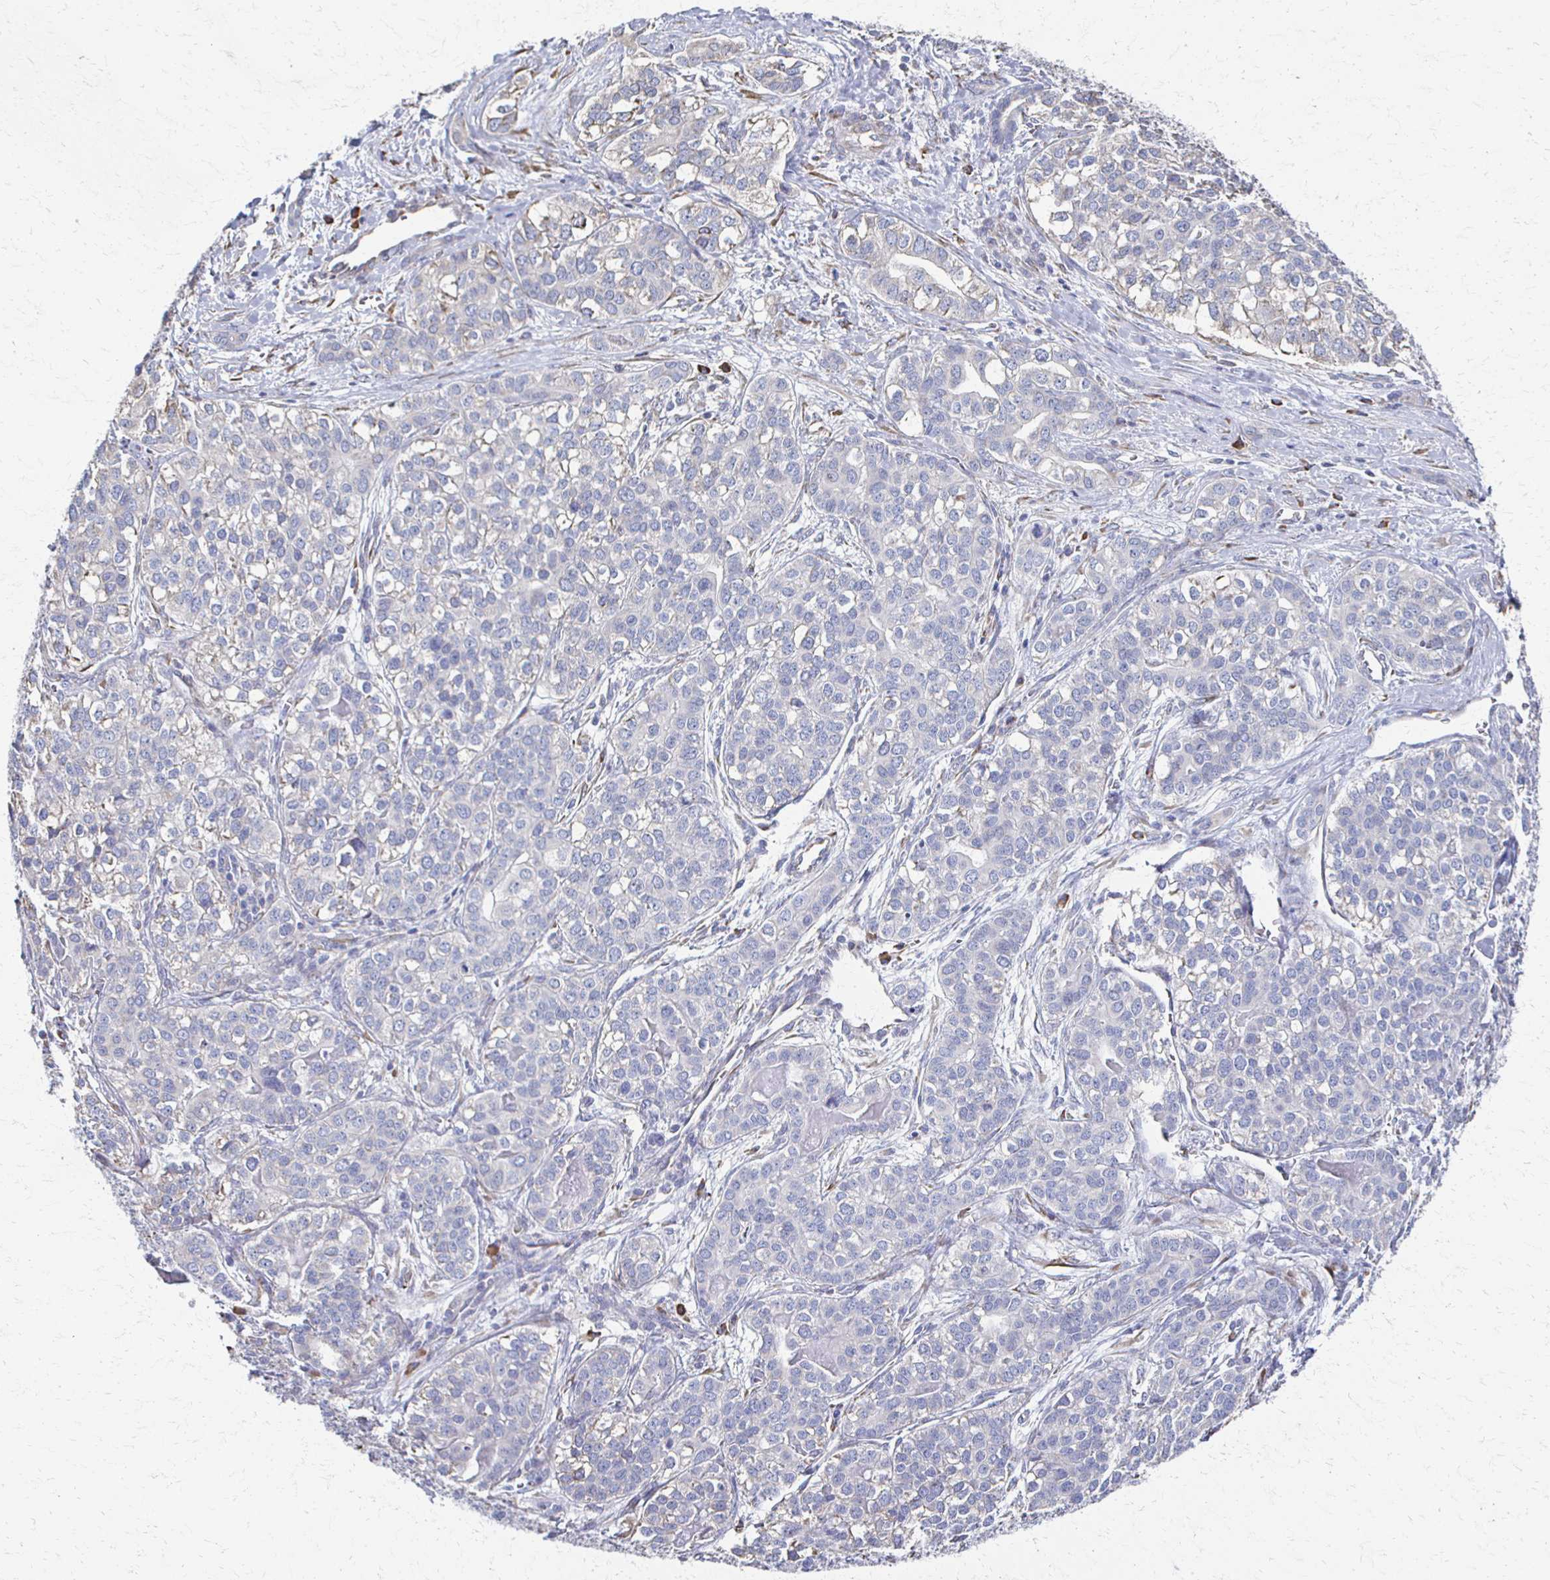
{"staining": {"intensity": "negative", "quantity": "none", "location": "none"}, "tissue": "liver cancer", "cell_type": "Tumor cells", "image_type": "cancer", "snomed": [{"axis": "morphology", "description": "Cholangiocarcinoma"}, {"axis": "topography", "description": "Liver"}], "caption": "There is no significant expression in tumor cells of cholangiocarcinoma (liver). (DAB (3,3'-diaminobenzidine) IHC with hematoxylin counter stain).", "gene": "ATP1A3", "patient": {"sex": "male", "age": 56}}